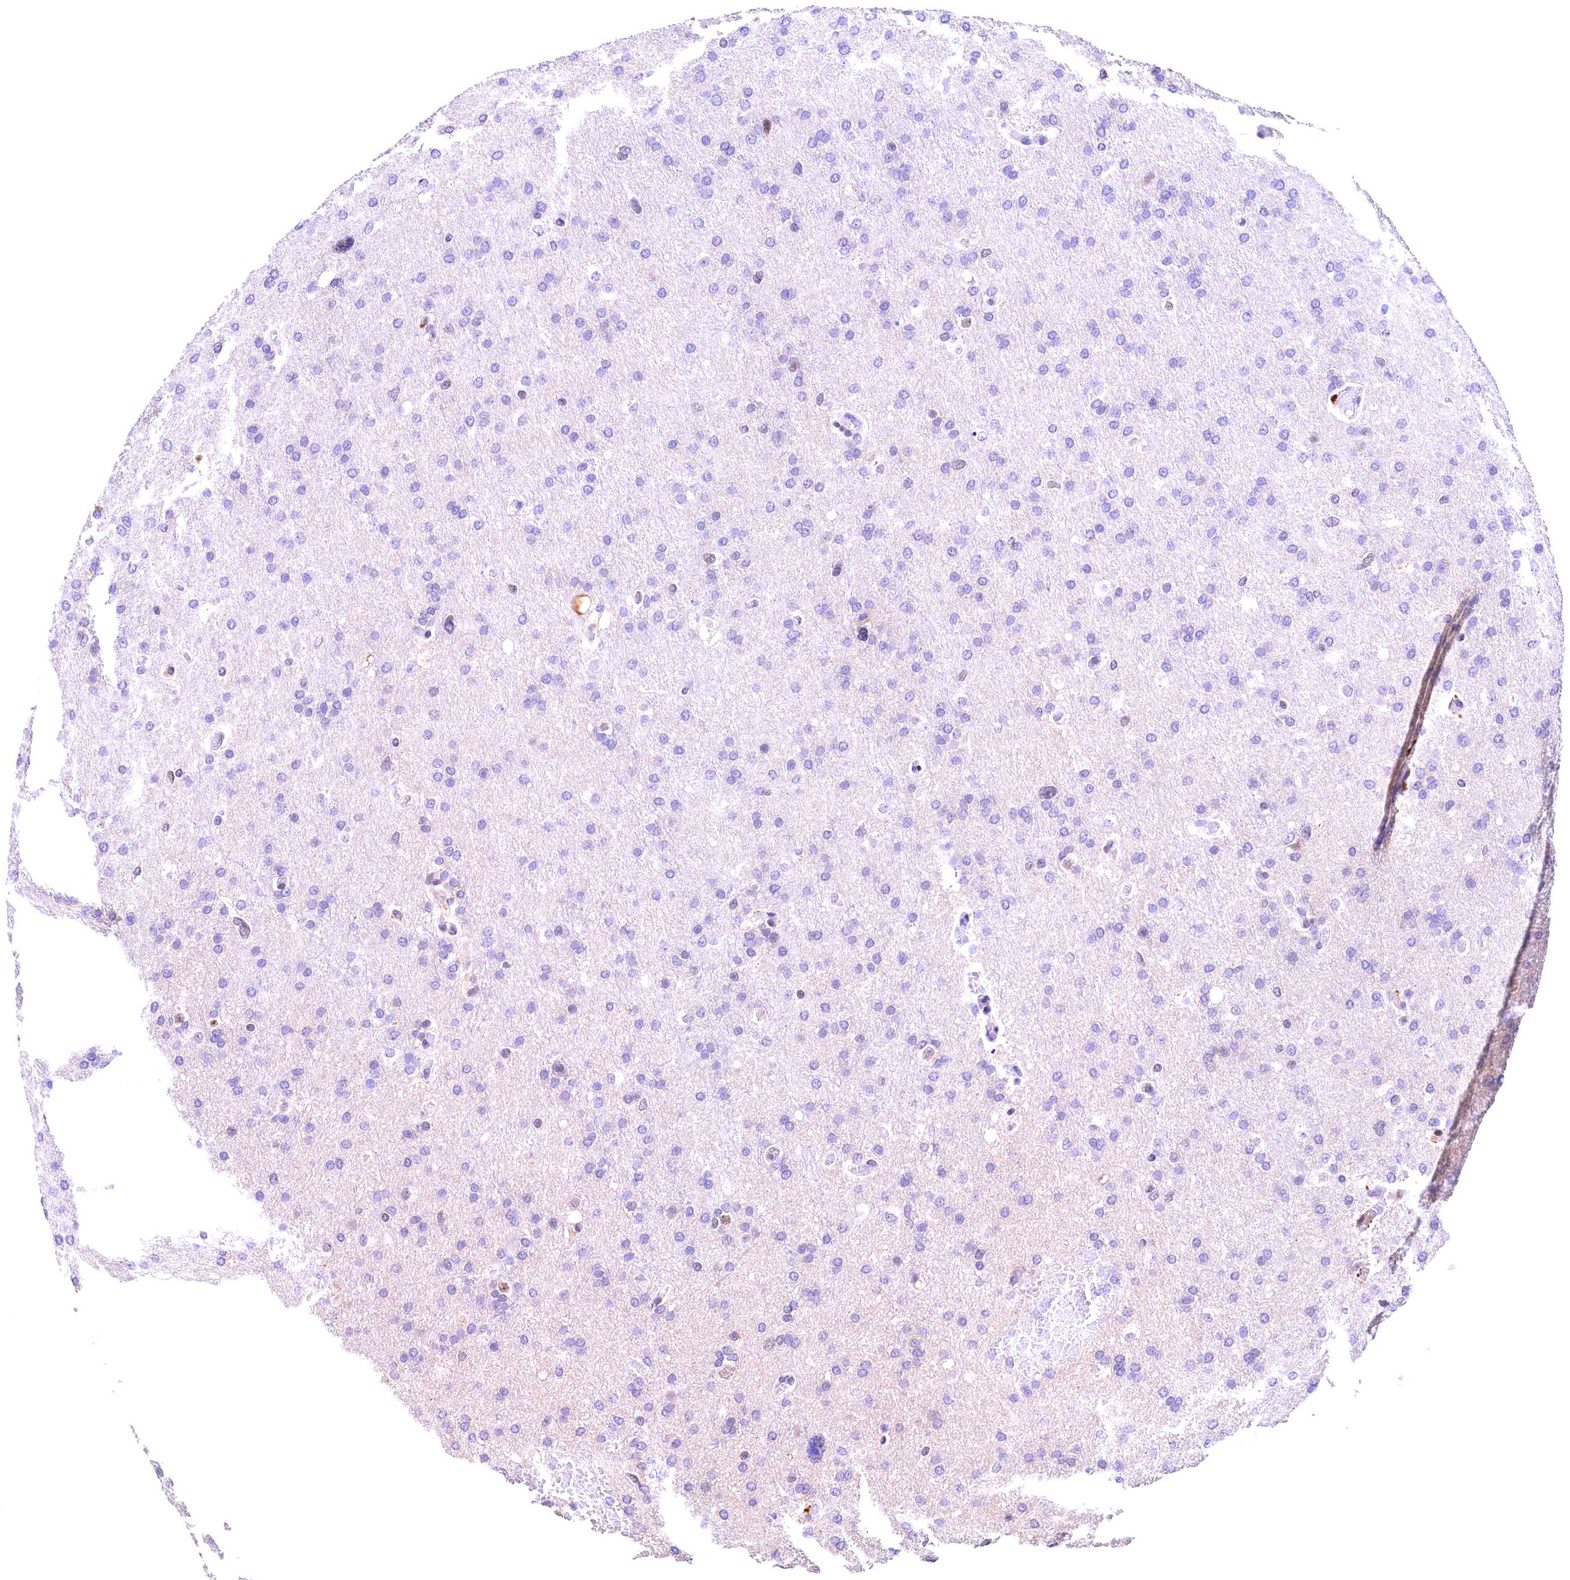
{"staining": {"intensity": "negative", "quantity": "none", "location": "none"}, "tissue": "glioma", "cell_type": "Tumor cells", "image_type": "cancer", "snomed": [{"axis": "morphology", "description": "Glioma, malignant, High grade"}, {"axis": "topography", "description": "Cerebral cortex"}], "caption": "Image shows no significant protein staining in tumor cells of malignant glioma (high-grade).", "gene": "FBXO45", "patient": {"sex": "female", "age": 36}}